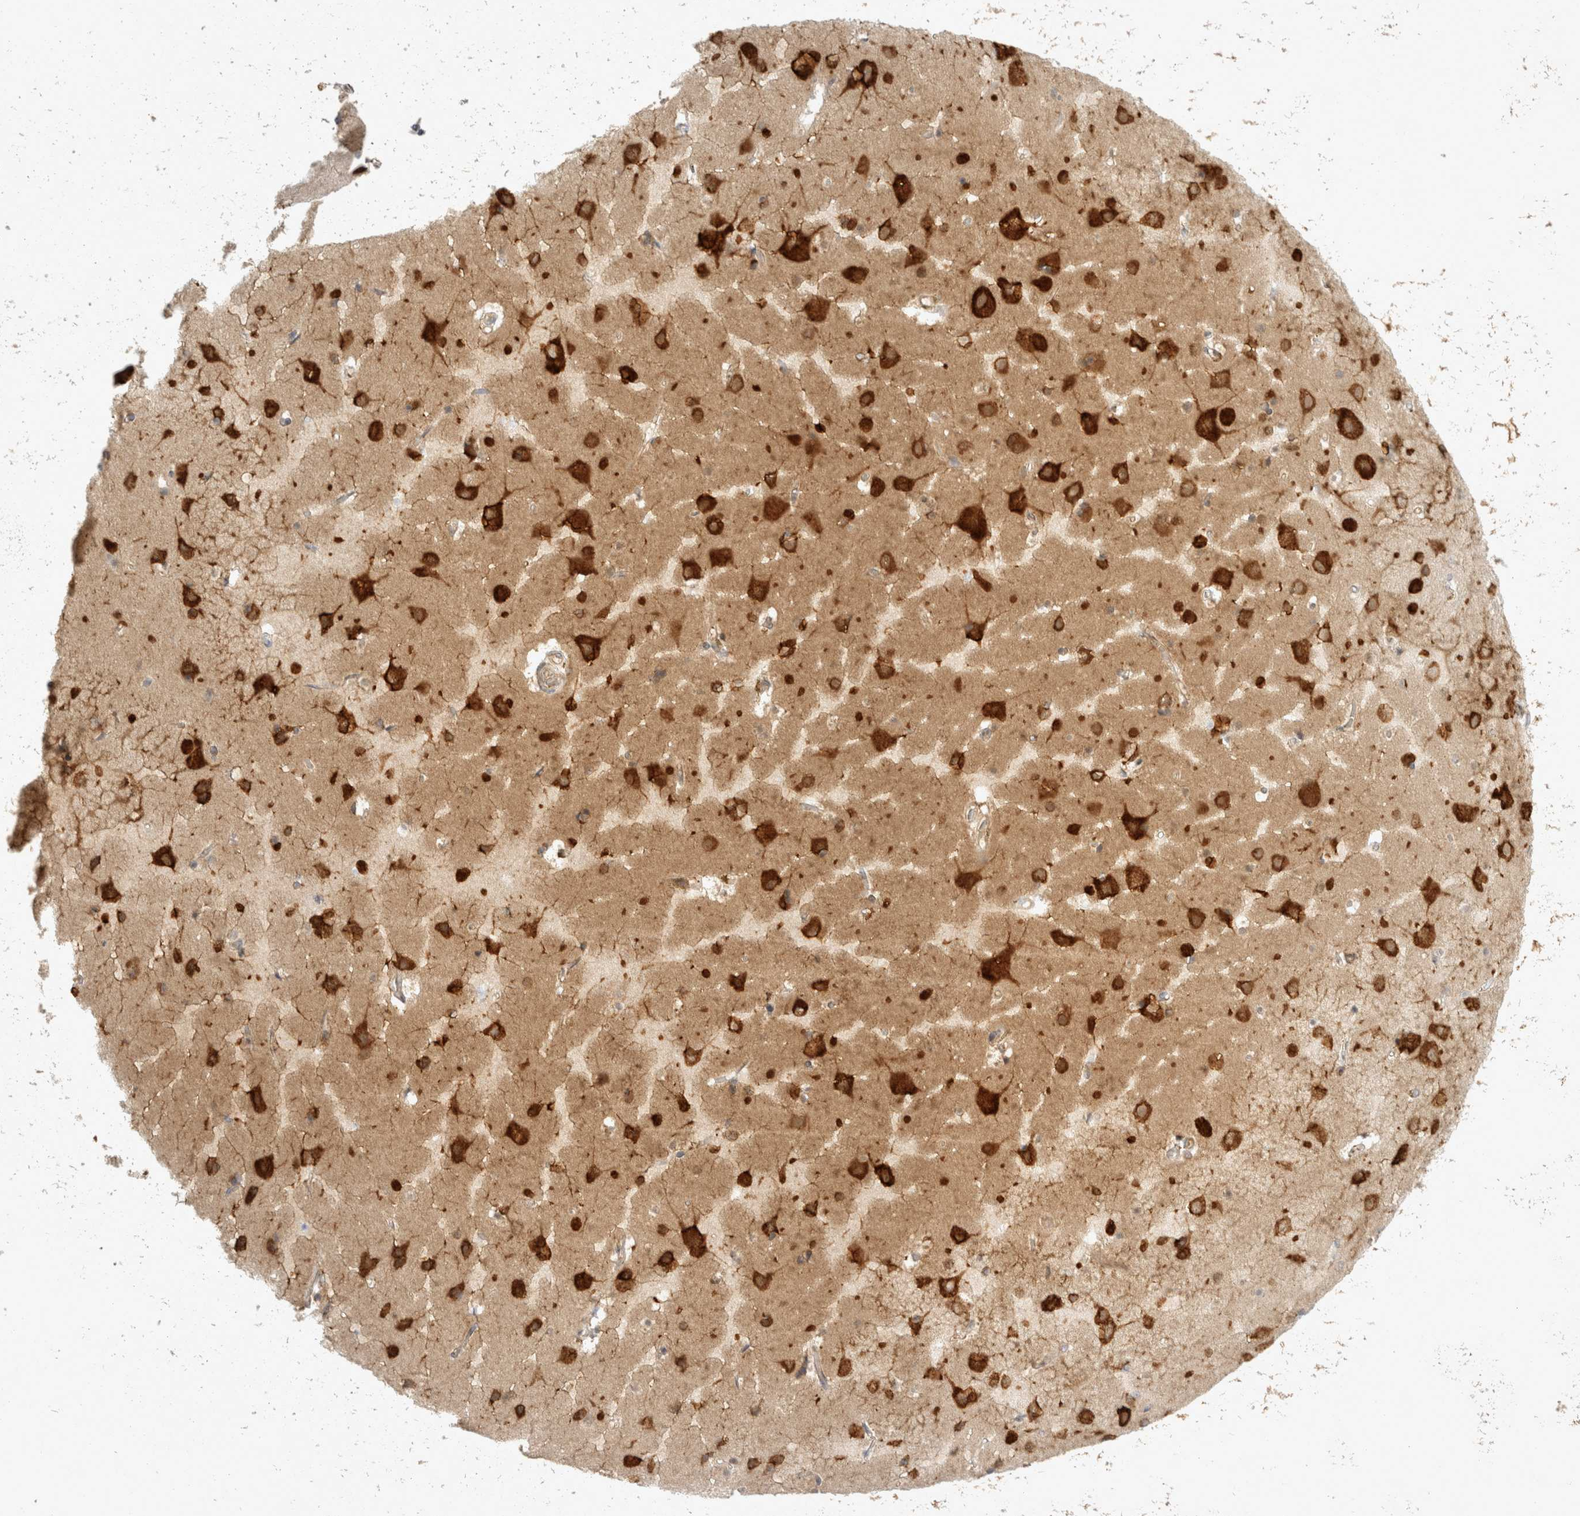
{"staining": {"intensity": "weak", "quantity": ">75%", "location": "cytoplasmic/membranous"}, "tissue": "cerebral cortex", "cell_type": "Endothelial cells", "image_type": "normal", "snomed": [{"axis": "morphology", "description": "Normal tissue, NOS"}, {"axis": "topography", "description": "Cerebral cortex"}], "caption": "A high-resolution micrograph shows immunohistochemistry (IHC) staining of normal cerebral cortex, which displays weak cytoplasmic/membranous positivity in approximately >75% of endothelial cells.", "gene": "EIF4G3", "patient": {"sex": "male", "age": 54}}